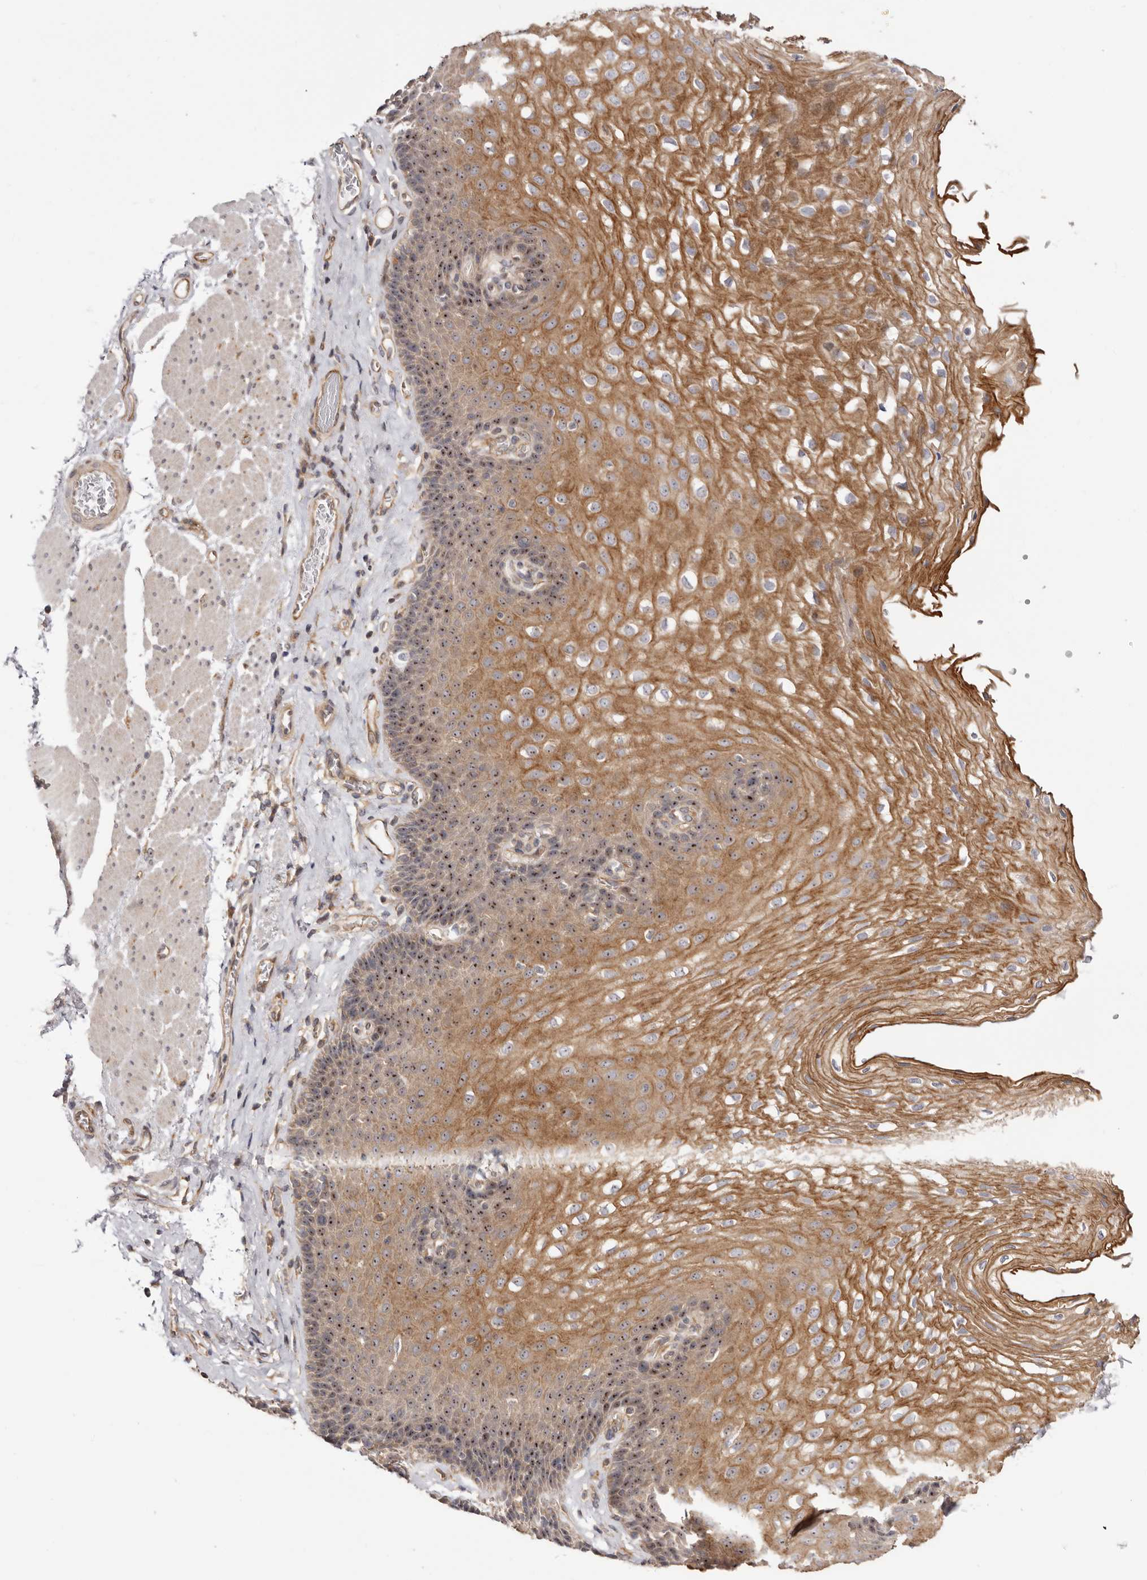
{"staining": {"intensity": "moderate", "quantity": ">75%", "location": "cytoplasmic/membranous,nuclear"}, "tissue": "esophagus", "cell_type": "Squamous epithelial cells", "image_type": "normal", "snomed": [{"axis": "morphology", "description": "Normal tissue, NOS"}, {"axis": "topography", "description": "Esophagus"}], "caption": "Human esophagus stained for a protein (brown) reveals moderate cytoplasmic/membranous,nuclear positive staining in approximately >75% of squamous epithelial cells.", "gene": "PANK4", "patient": {"sex": "female", "age": 66}}